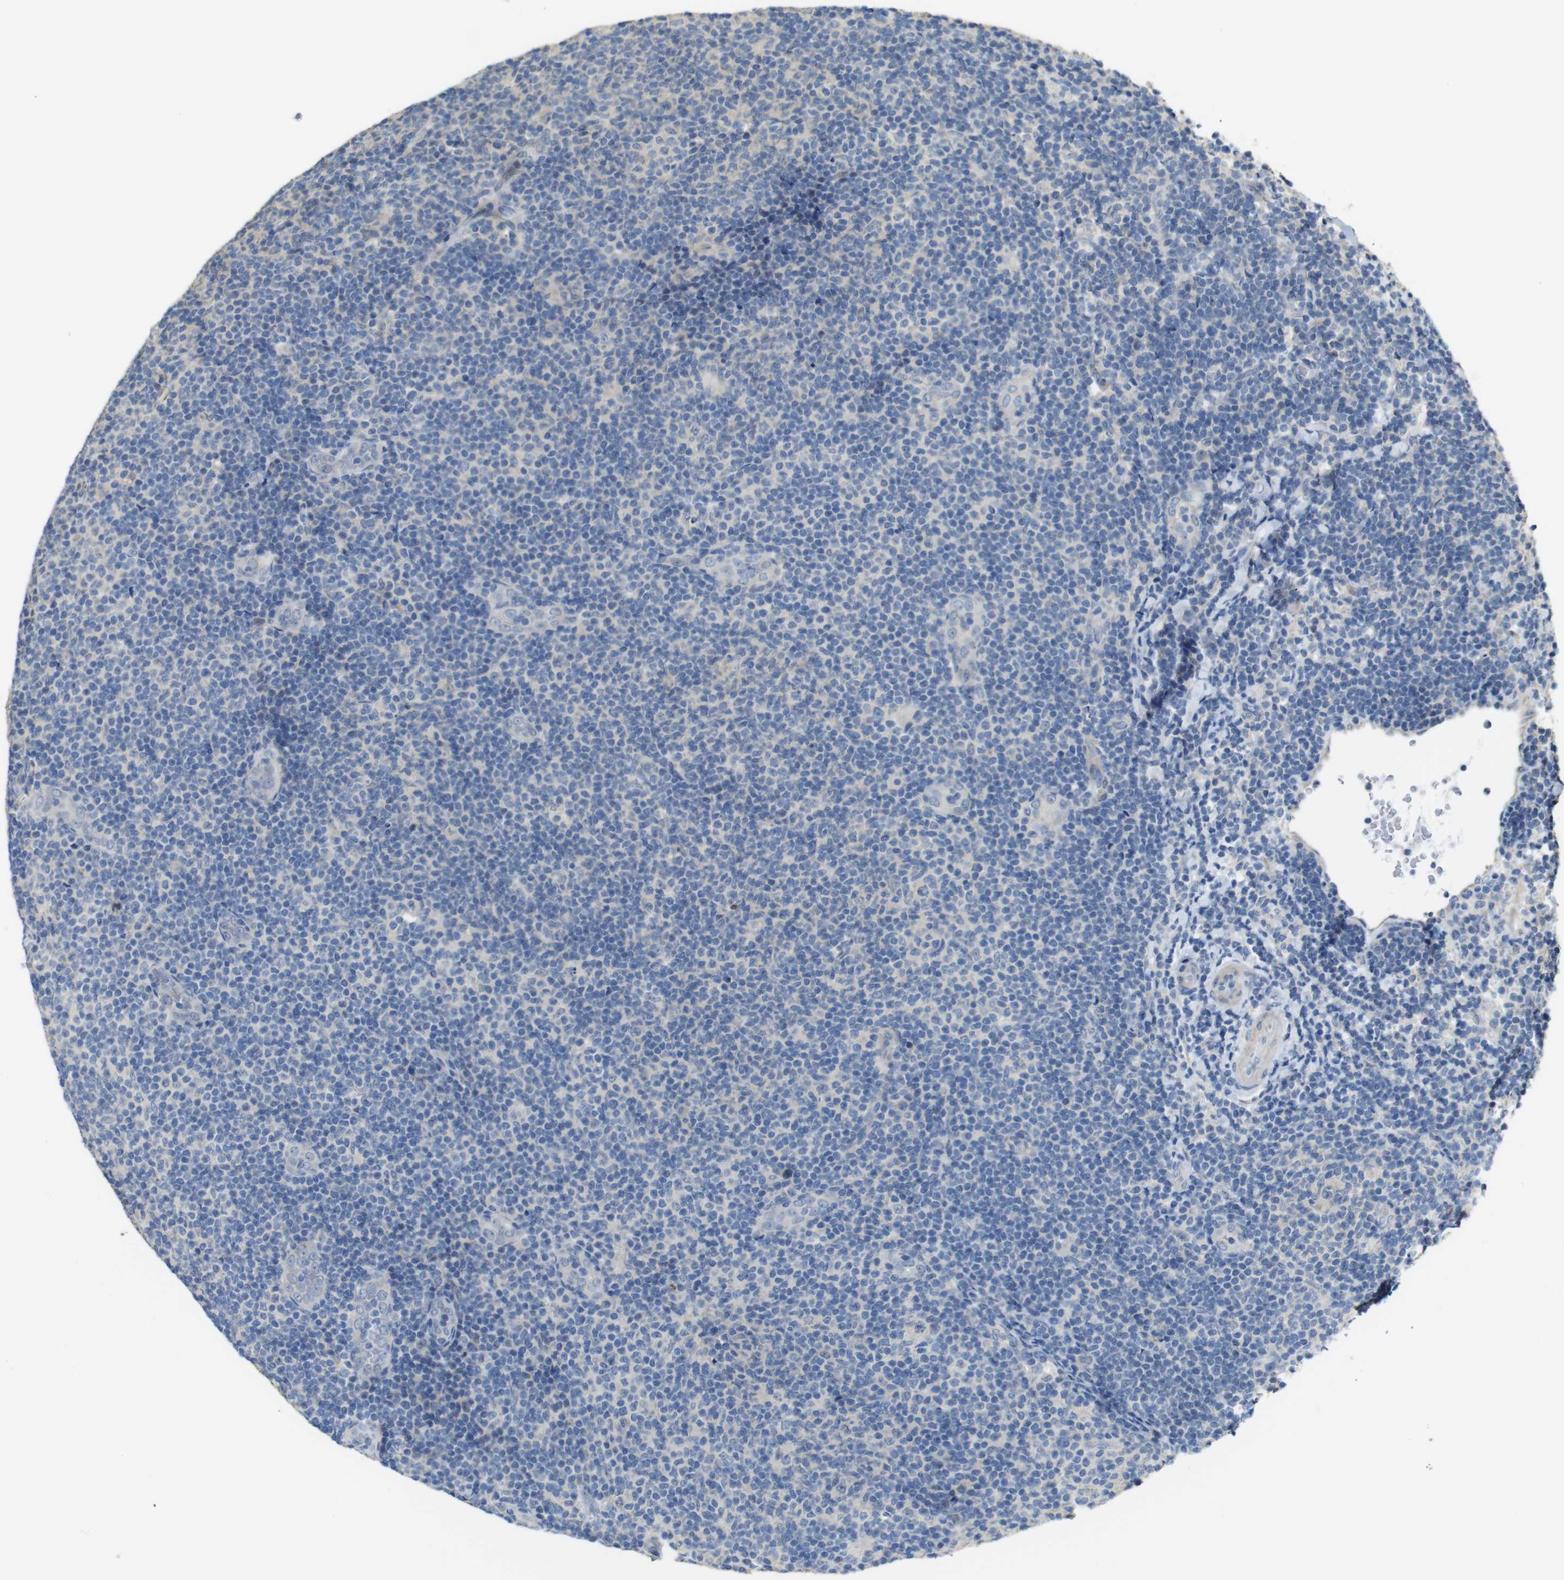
{"staining": {"intensity": "negative", "quantity": "none", "location": "none"}, "tissue": "lymphoma", "cell_type": "Tumor cells", "image_type": "cancer", "snomed": [{"axis": "morphology", "description": "Malignant lymphoma, non-Hodgkin's type, Low grade"}, {"axis": "topography", "description": "Lymph node"}], "caption": "IHC image of human lymphoma stained for a protein (brown), which displays no staining in tumor cells. (Brightfield microscopy of DAB immunohistochemistry (IHC) at high magnification).", "gene": "CDC34", "patient": {"sex": "male", "age": 83}}